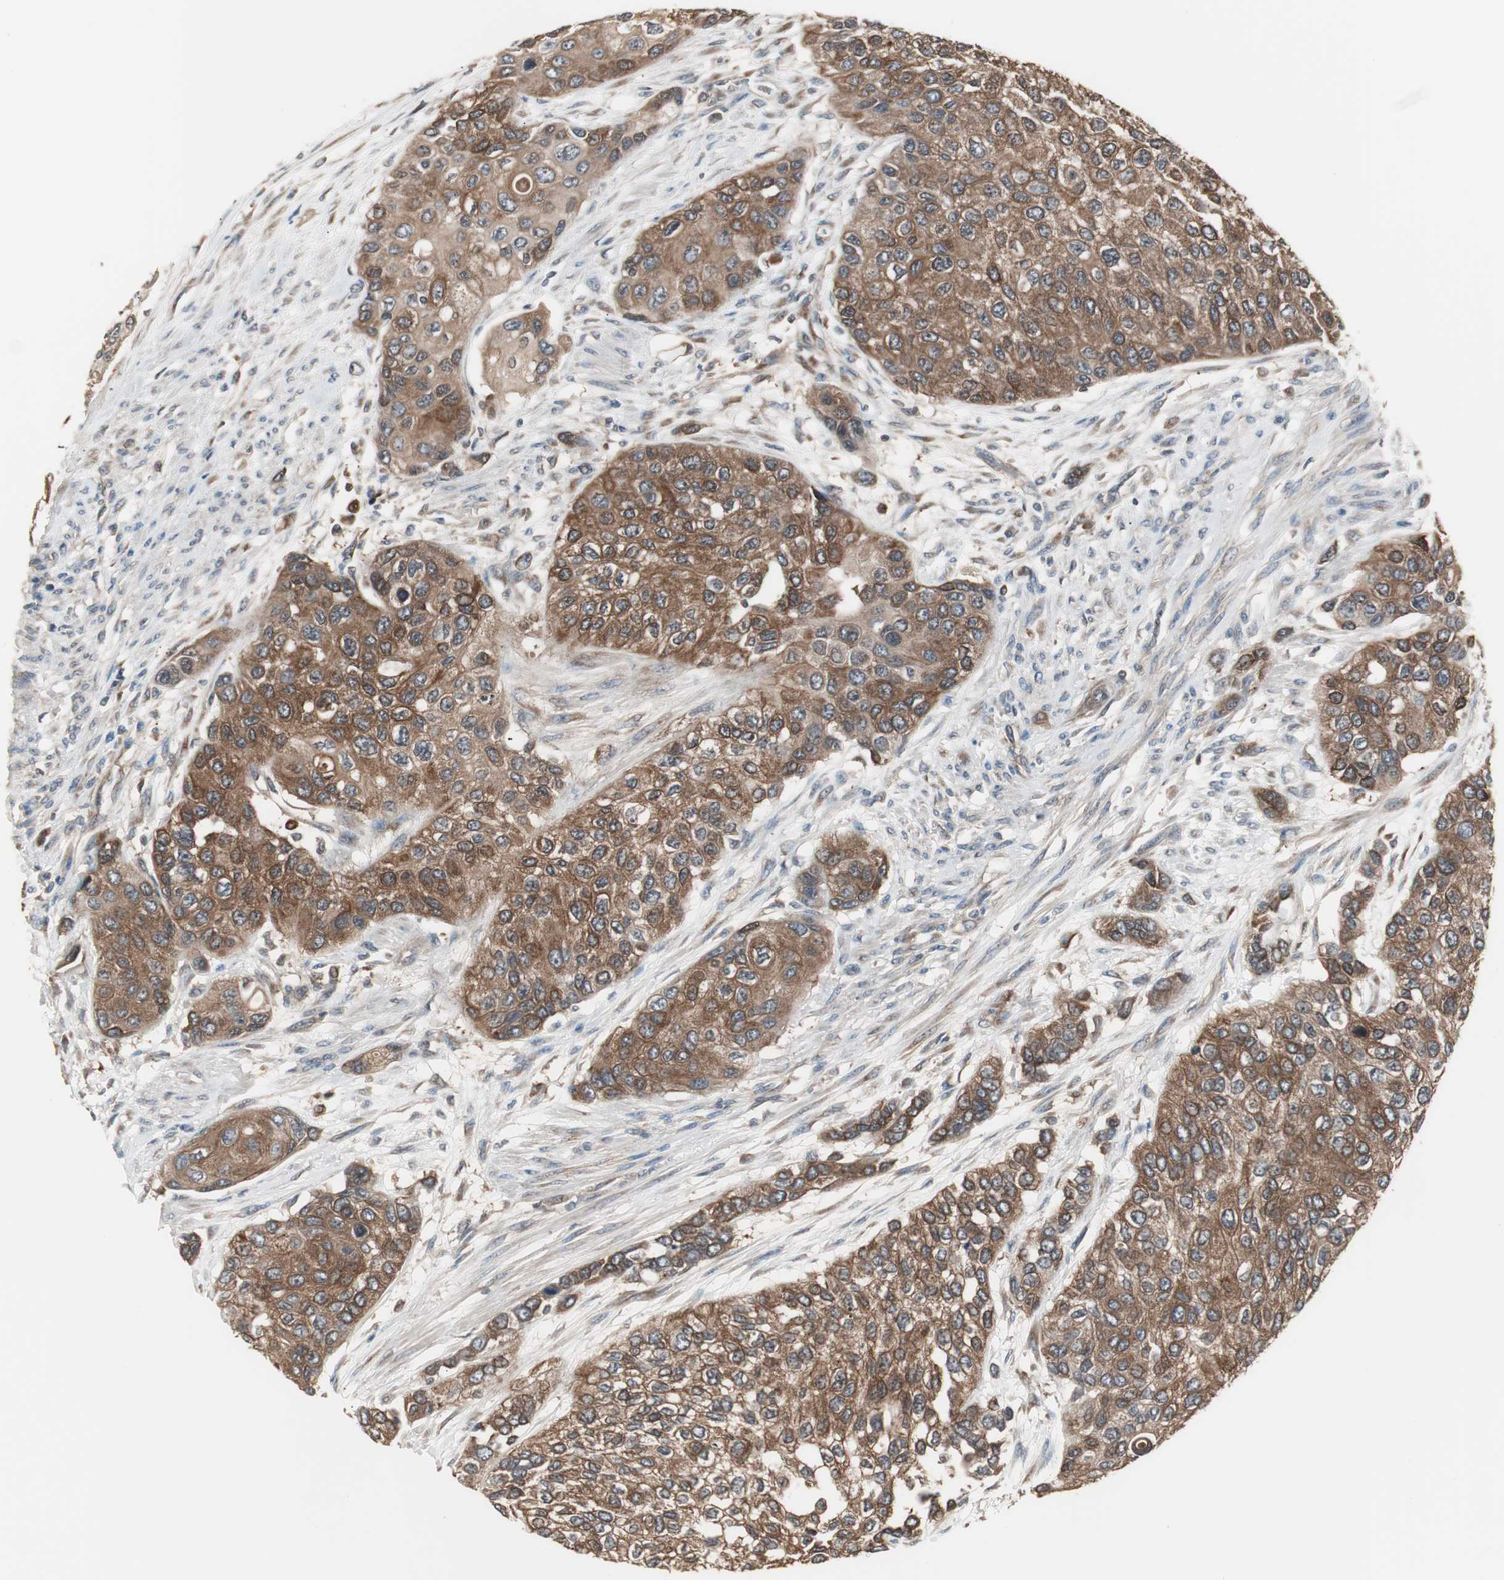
{"staining": {"intensity": "strong", "quantity": ">75%", "location": "cytoplasmic/membranous"}, "tissue": "urothelial cancer", "cell_type": "Tumor cells", "image_type": "cancer", "snomed": [{"axis": "morphology", "description": "Urothelial carcinoma, High grade"}, {"axis": "topography", "description": "Urinary bladder"}], "caption": "High-grade urothelial carcinoma stained with DAB immunohistochemistry shows high levels of strong cytoplasmic/membranous positivity in approximately >75% of tumor cells.", "gene": "CAPNS1", "patient": {"sex": "female", "age": 56}}